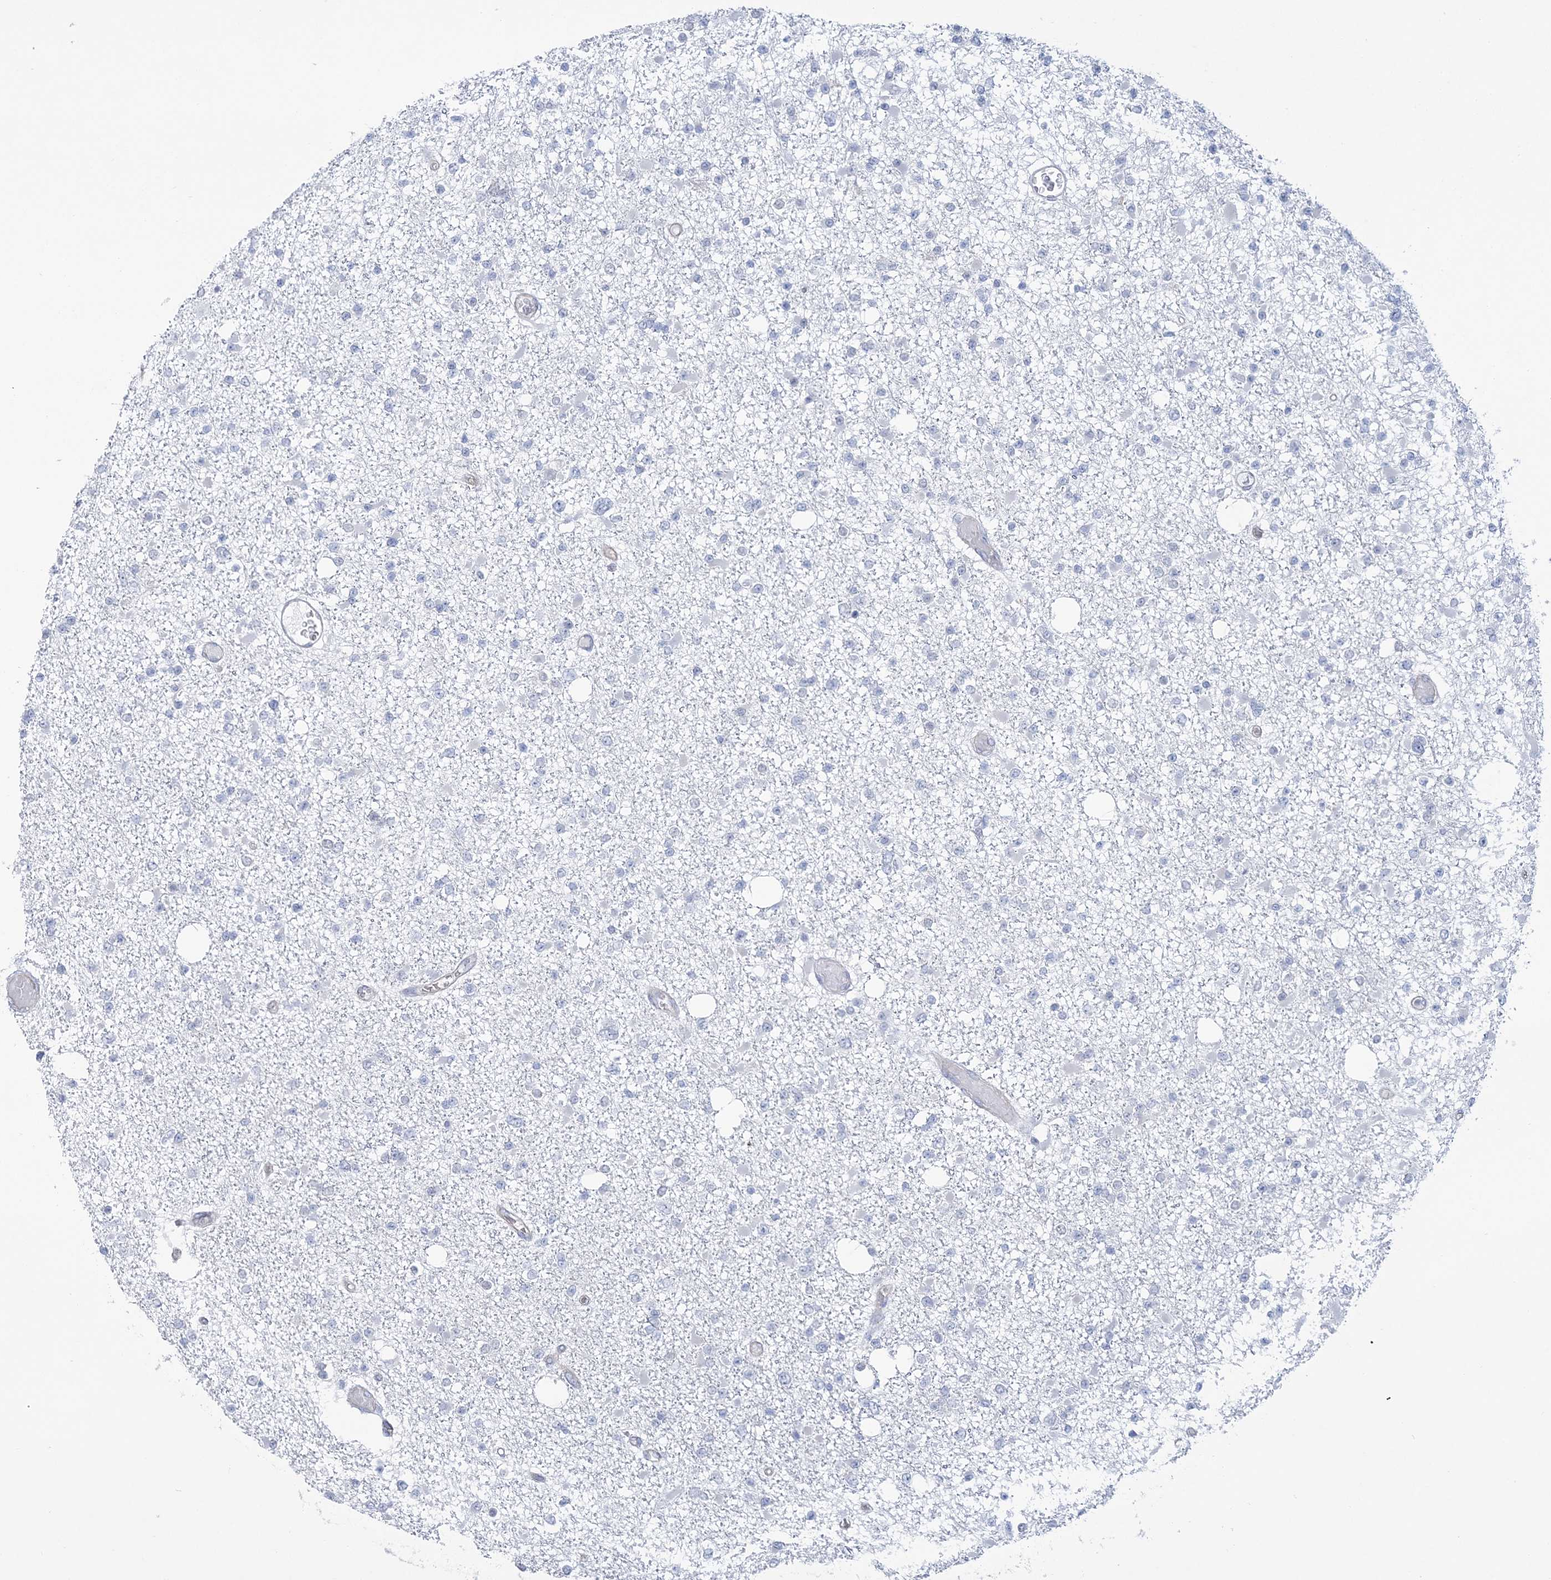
{"staining": {"intensity": "negative", "quantity": "none", "location": "none"}, "tissue": "glioma", "cell_type": "Tumor cells", "image_type": "cancer", "snomed": [{"axis": "morphology", "description": "Glioma, malignant, Low grade"}, {"axis": "topography", "description": "Brain"}], "caption": "Glioma stained for a protein using immunohistochemistry (IHC) reveals no positivity tumor cells.", "gene": "RAB11FIP5", "patient": {"sex": "female", "age": 22}}